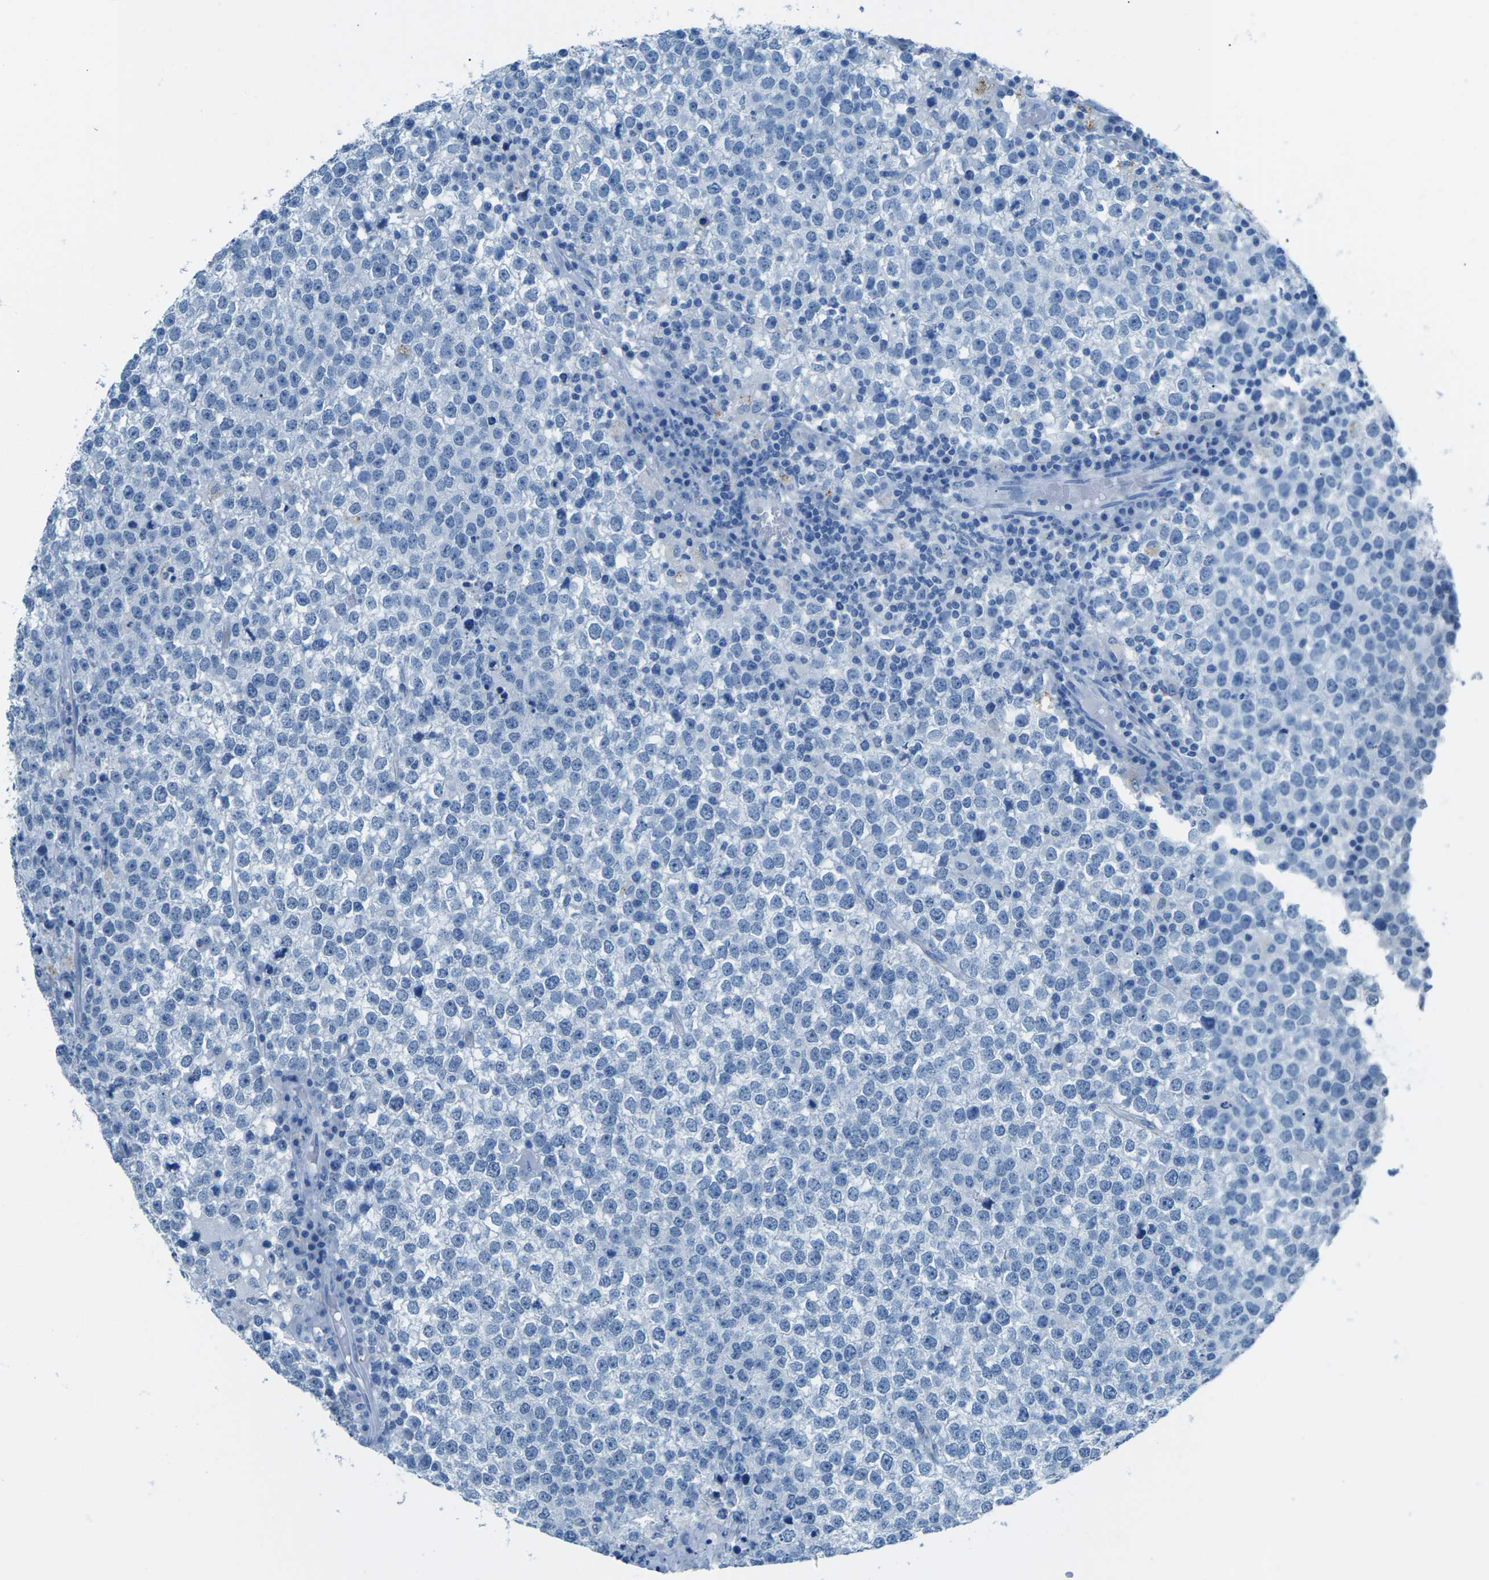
{"staining": {"intensity": "negative", "quantity": "none", "location": "none"}, "tissue": "testis cancer", "cell_type": "Tumor cells", "image_type": "cancer", "snomed": [{"axis": "morphology", "description": "Seminoma, NOS"}, {"axis": "topography", "description": "Testis"}], "caption": "Testis cancer was stained to show a protein in brown. There is no significant expression in tumor cells. (DAB immunohistochemistry (IHC), high magnification).", "gene": "MYH8", "patient": {"sex": "male", "age": 65}}